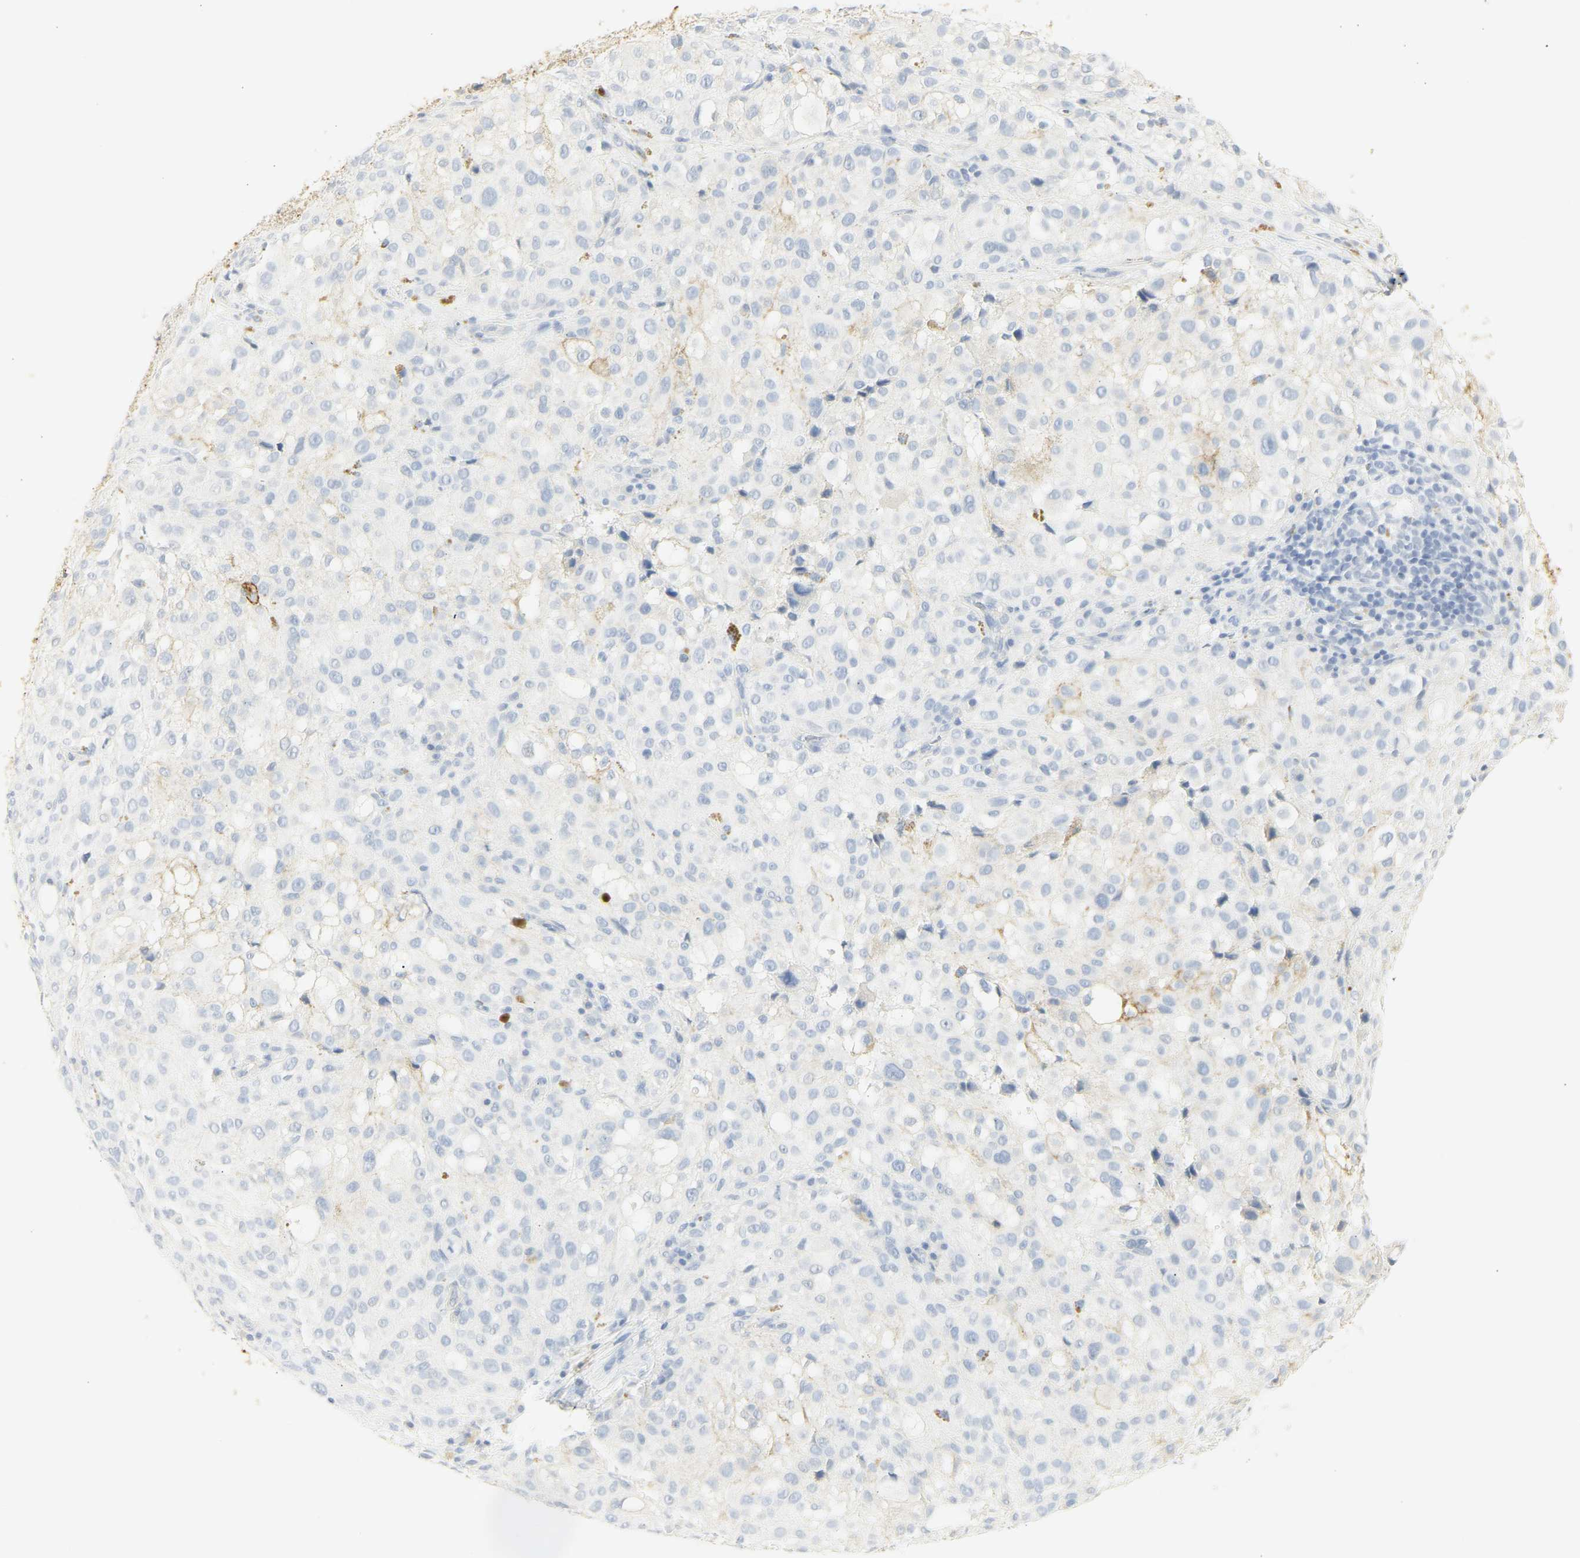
{"staining": {"intensity": "negative", "quantity": "none", "location": "none"}, "tissue": "melanoma", "cell_type": "Tumor cells", "image_type": "cancer", "snomed": [{"axis": "morphology", "description": "Necrosis, NOS"}, {"axis": "morphology", "description": "Malignant melanoma, NOS"}, {"axis": "topography", "description": "Skin"}], "caption": "Protein analysis of melanoma shows no significant staining in tumor cells. (Brightfield microscopy of DAB (3,3'-diaminobenzidine) immunohistochemistry at high magnification).", "gene": "CEACAM5", "patient": {"sex": "female", "age": 87}}